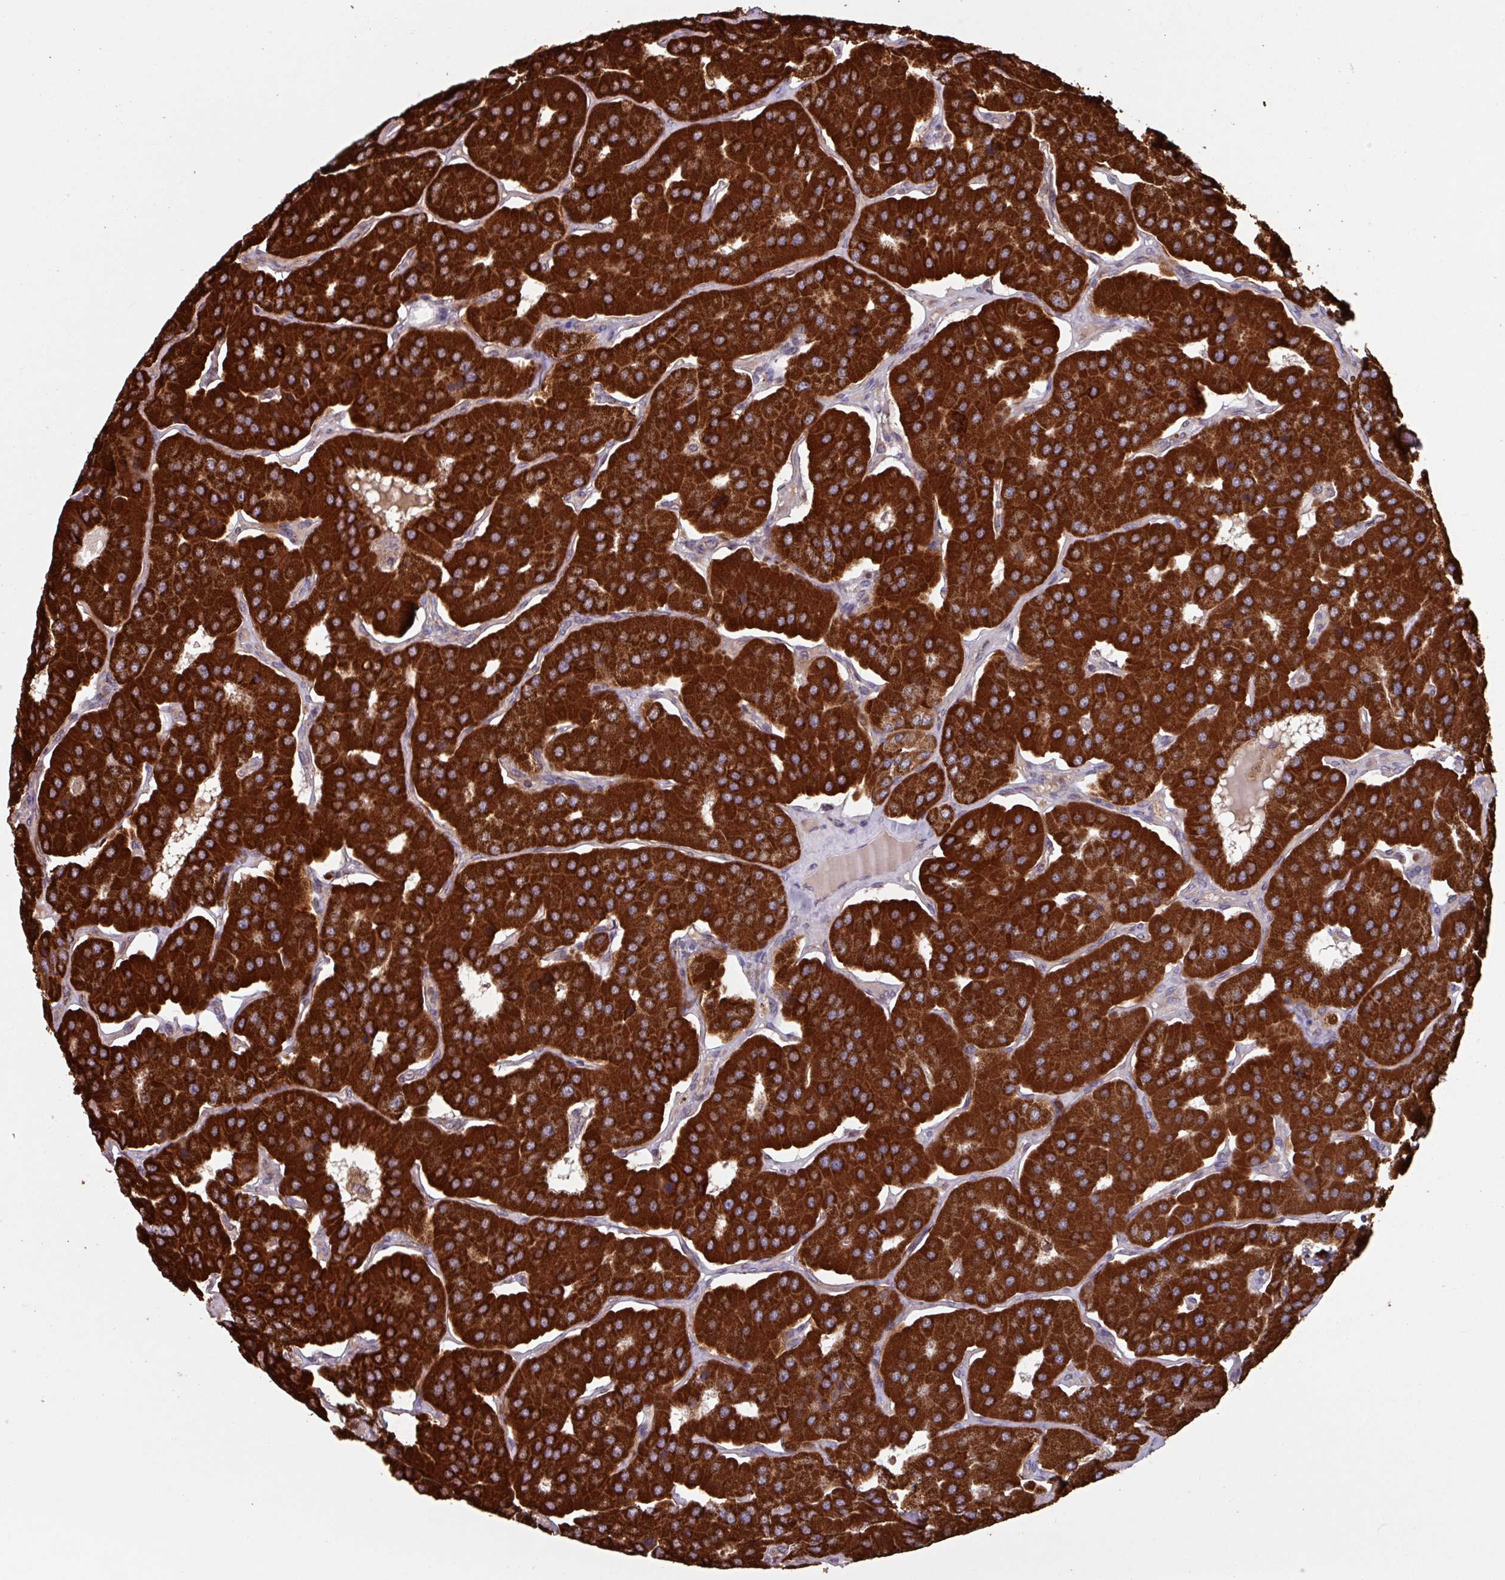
{"staining": {"intensity": "strong", "quantity": ">75%", "location": "cytoplasmic/membranous"}, "tissue": "parathyroid gland", "cell_type": "Glandular cells", "image_type": "normal", "snomed": [{"axis": "morphology", "description": "Normal tissue, NOS"}, {"axis": "morphology", "description": "Adenoma, NOS"}, {"axis": "topography", "description": "Parathyroid gland"}], "caption": "Immunohistochemical staining of benign parathyroid gland demonstrates high levels of strong cytoplasmic/membranous positivity in about >75% of glandular cells.", "gene": "COX7C", "patient": {"sex": "female", "age": 86}}